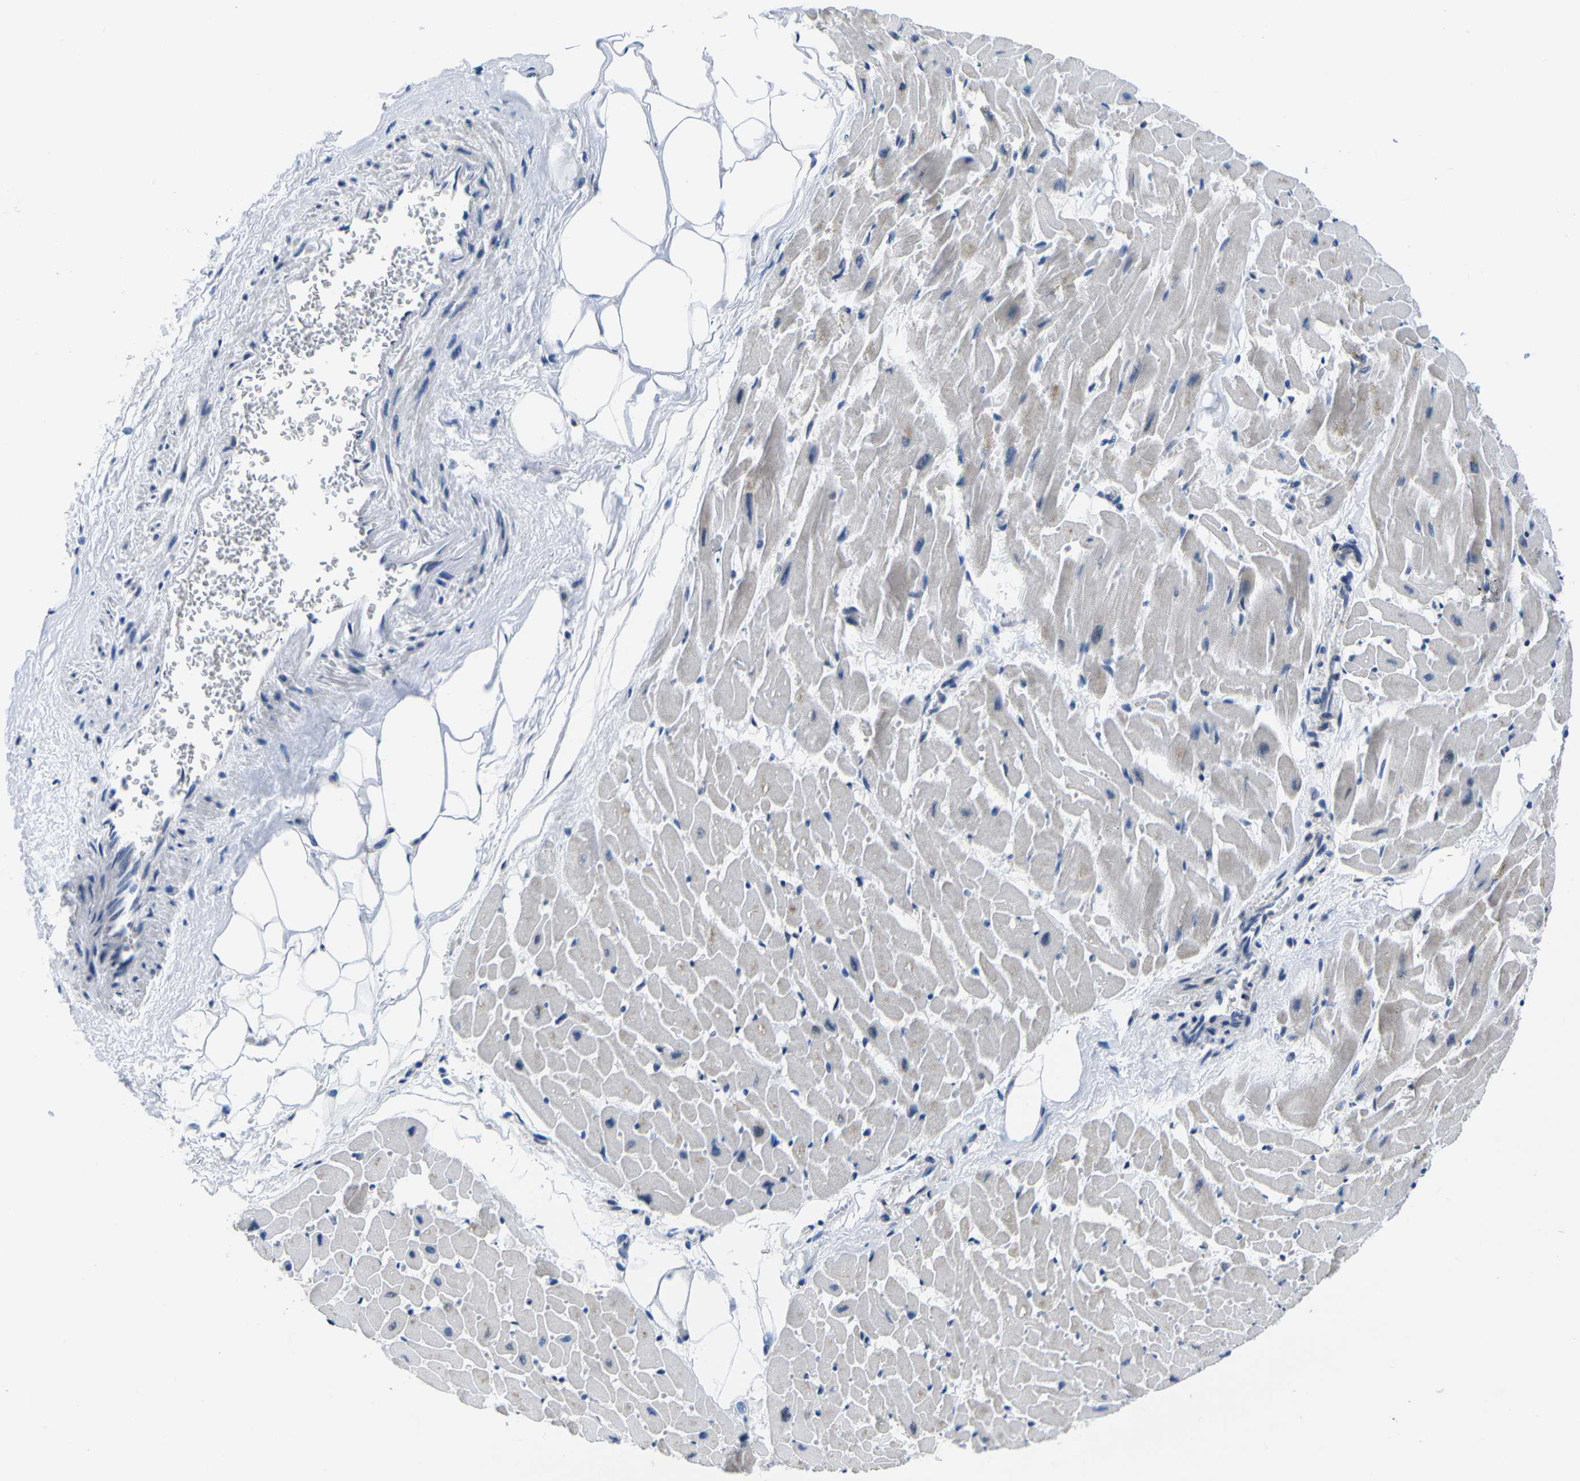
{"staining": {"intensity": "negative", "quantity": "none", "location": "none"}, "tissue": "heart muscle", "cell_type": "Cardiomyocytes", "image_type": "normal", "snomed": [{"axis": "morphology", "description": "Normal tissue, NOS"}, {"axis": "topography", "description": "Heart"}], "caption": "IHC of normal heart muscle shows no expression in cardiomyocytes.", "gene": "CDC73", "patient": {"sex": "female", "age": 19}}